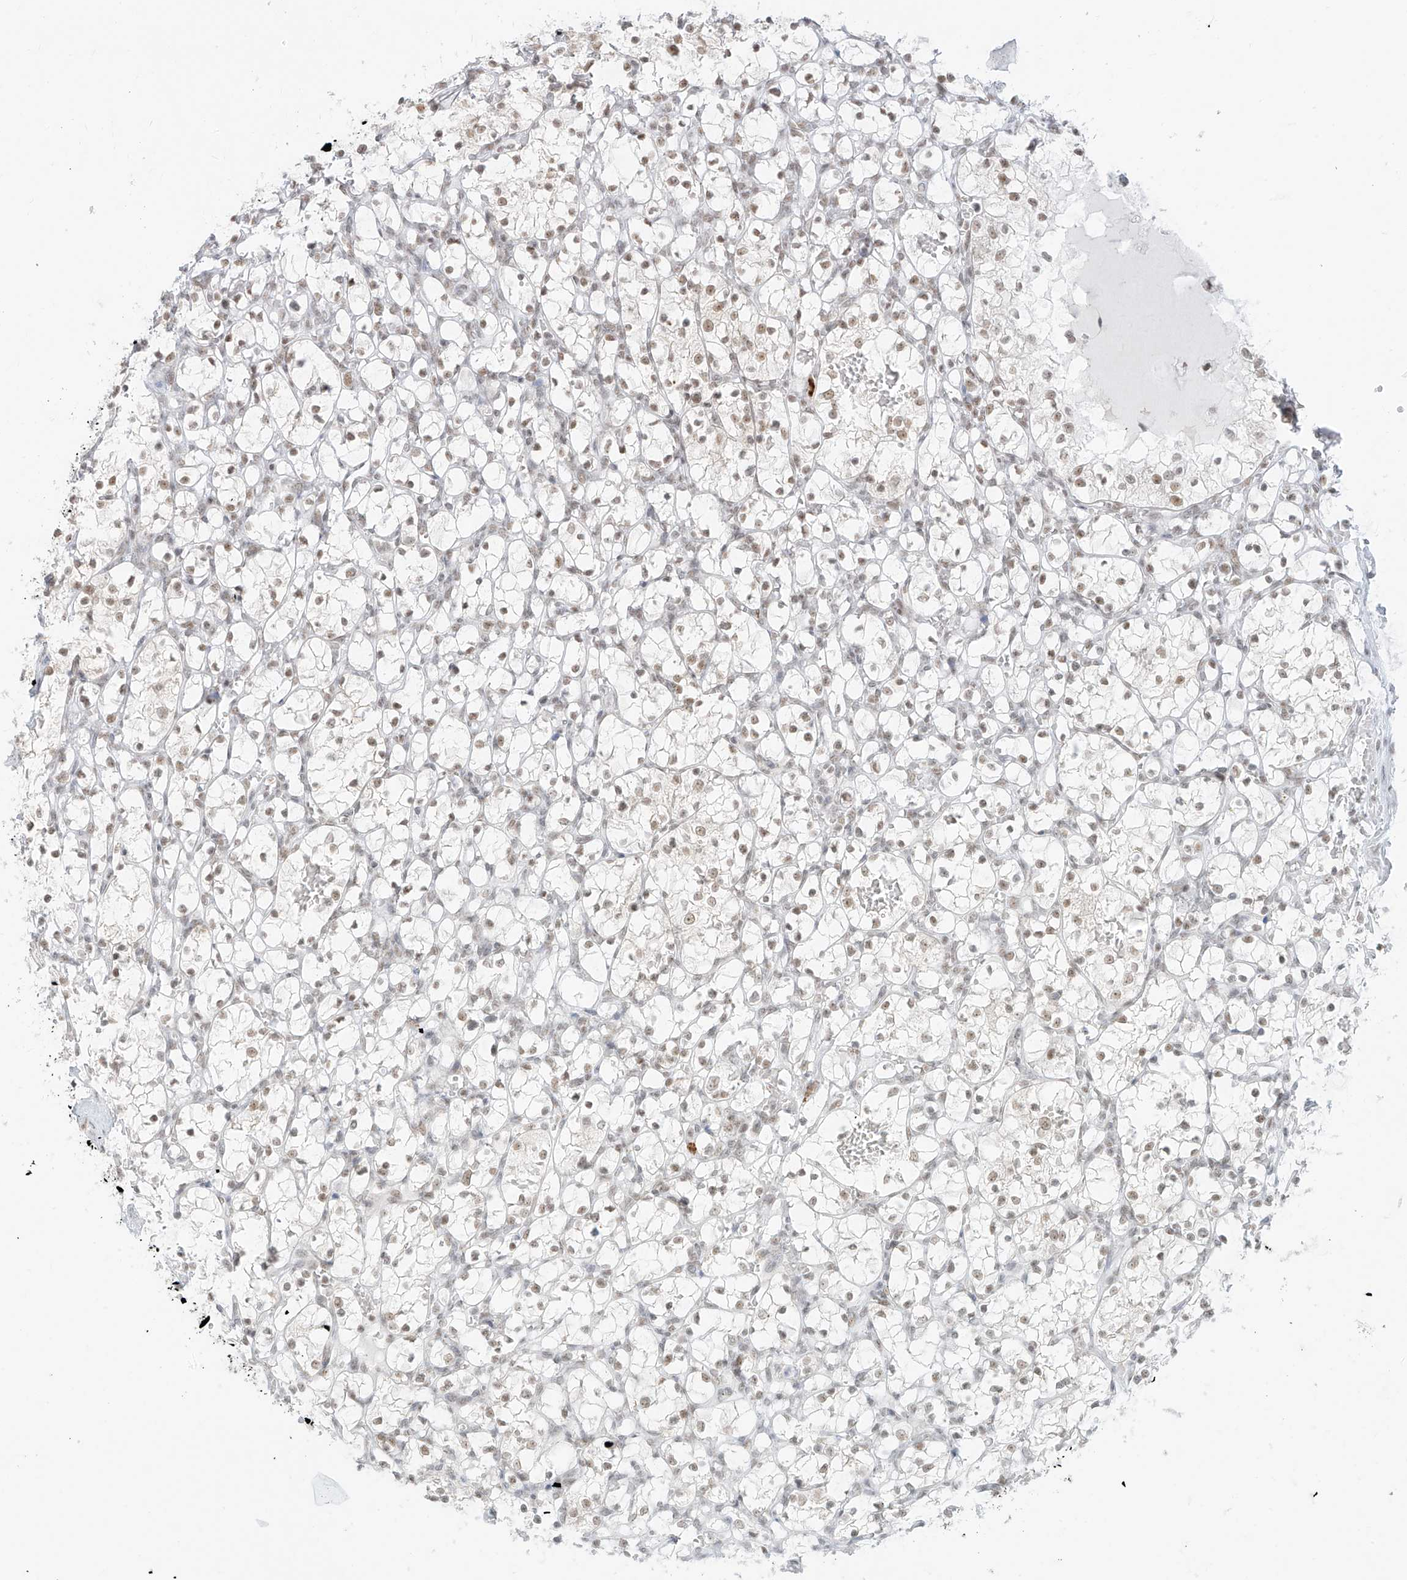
{"staining": {"intensity": "moderate", "quantity": "<25%", "location": "nuclear"}, "tissue": "renal cancer", "cell_type": "Tumor cells", "image_type": "cancer", "snomed": [{"axis": "morphology", "description": "Adenocarcinoma, NOS"}, {"axis": "topography", "description": "Kidney"}], "caption": "Protein staining reveals moderate nuclear positivity in approximately <25% of tumor cells in adenocarcinoma (renal).", "gene": "SUPT5H", "patient": {"sex": "female", "age": 69}}